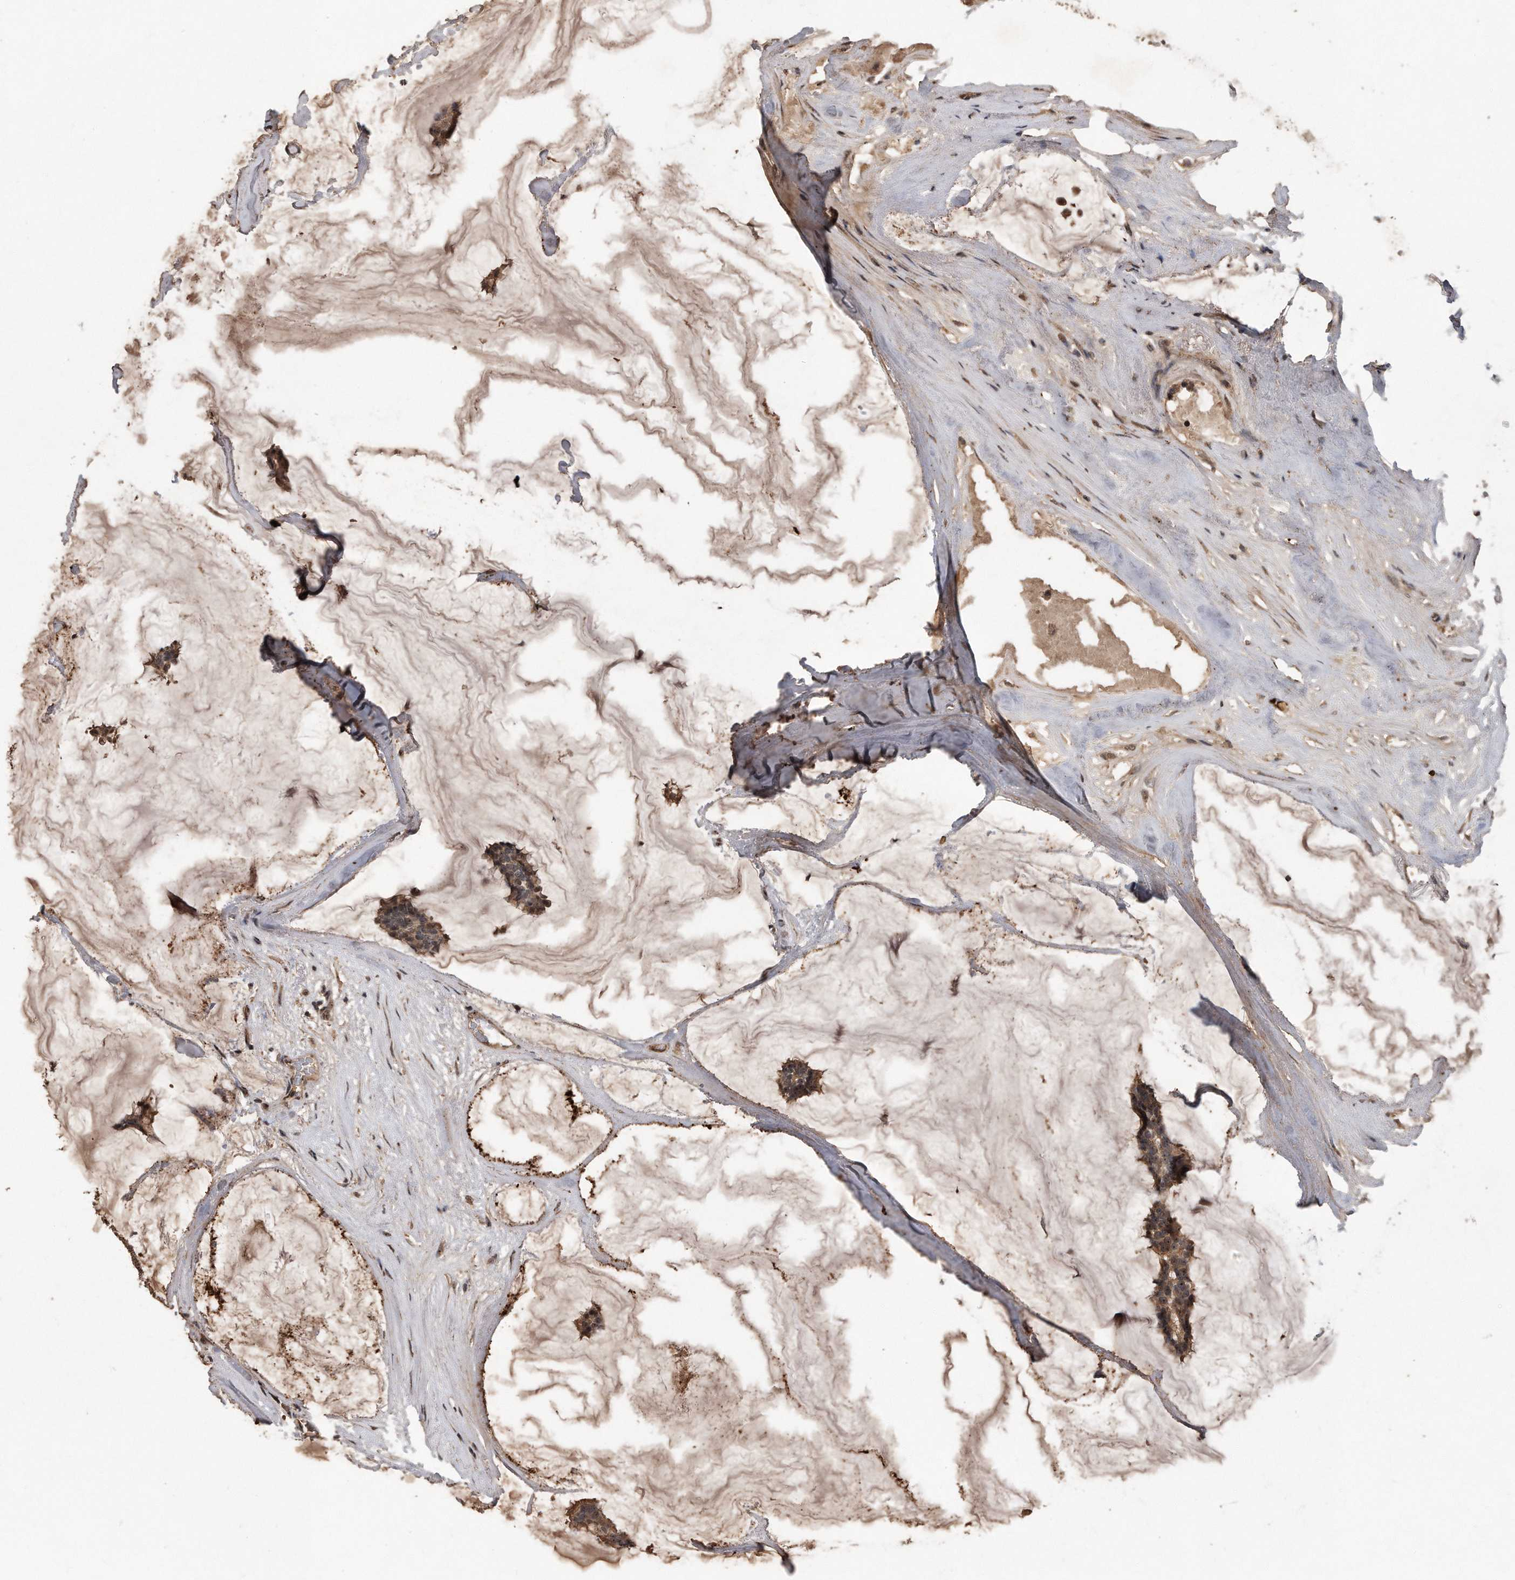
{"staining": {"intensity": "moderate", "quantity": ">75%", "location": "cytoplasmic/membranous,nuclear"}, "tissue": "breast cancer", "cell_type": "Tumor cells", "image_type": "cancer", "snomed": [{"axis": "morphology", "description": "Duct carcinoma"}, {"axis": "topography", "description": "Breast"}], "caption": "DAB immunohistochemical staining of breast cancer (infiltrating ductal carcinoma) reveals moderate cytoplasmic/membranous and nuclear protein staining in approximately >75% of tumor cells. The protein of interest is stained brown, and the nuclei are stained in blue (DAB (3,3'-diaminobenzidine) IHC with brightfield microscopy, high magnification).", "gene": "PELO", "patient": {"sex": "female", "age": 93}}